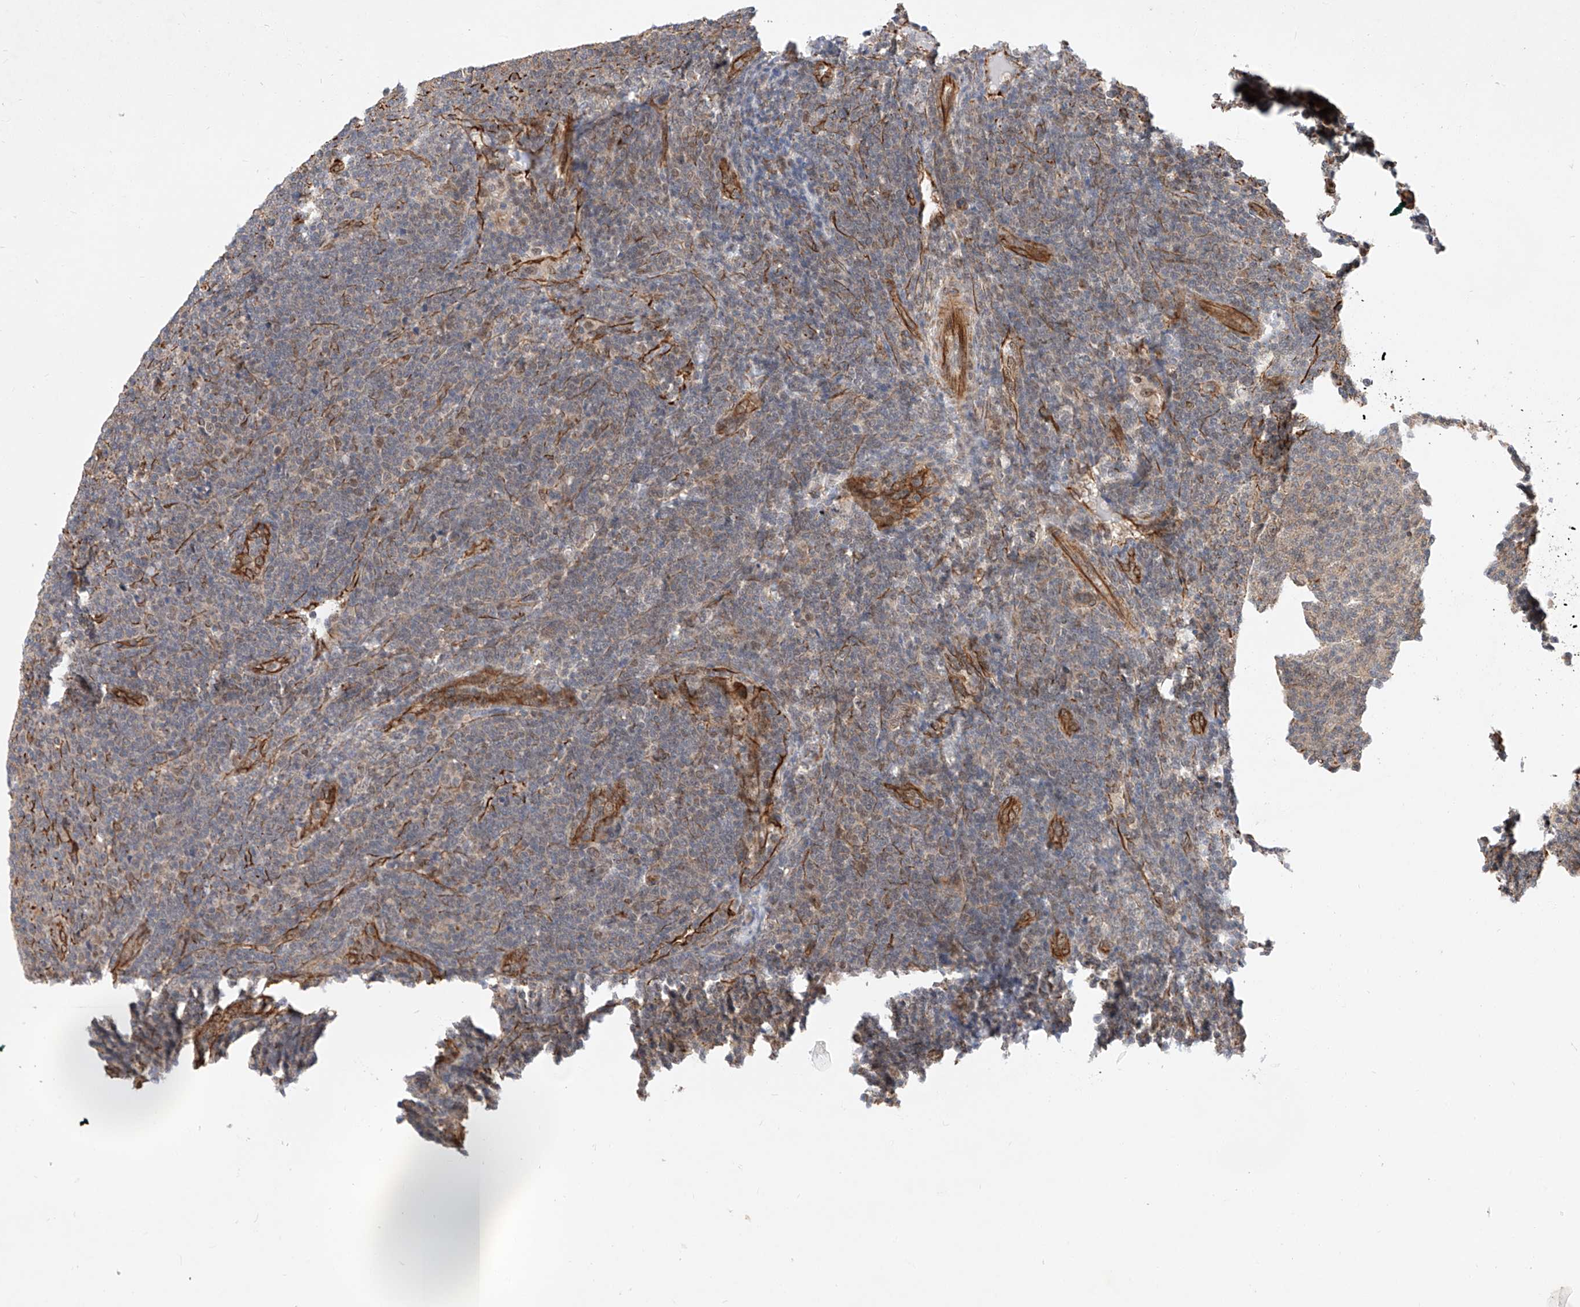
{"staining": {"intensity": "weak", "quantity": "<25%", "location": "nuclear"}, "tissue": "lymphoma", "cell_type": "Tumor cells", "image_type": "cancer", "snomed": [{"axis": "morphology", "description": "Malignant lymphoma, non-Hodgkin's type, Low grade"}, {"axis": "topography", "description": "Lymph node"}], "caption": "Tumor cells show no significant staining in low-grade malignant lymphoma, non-Hodgkin's type.", "gene": "AMD1", "patient": {"sex": "male", "age": 66}}